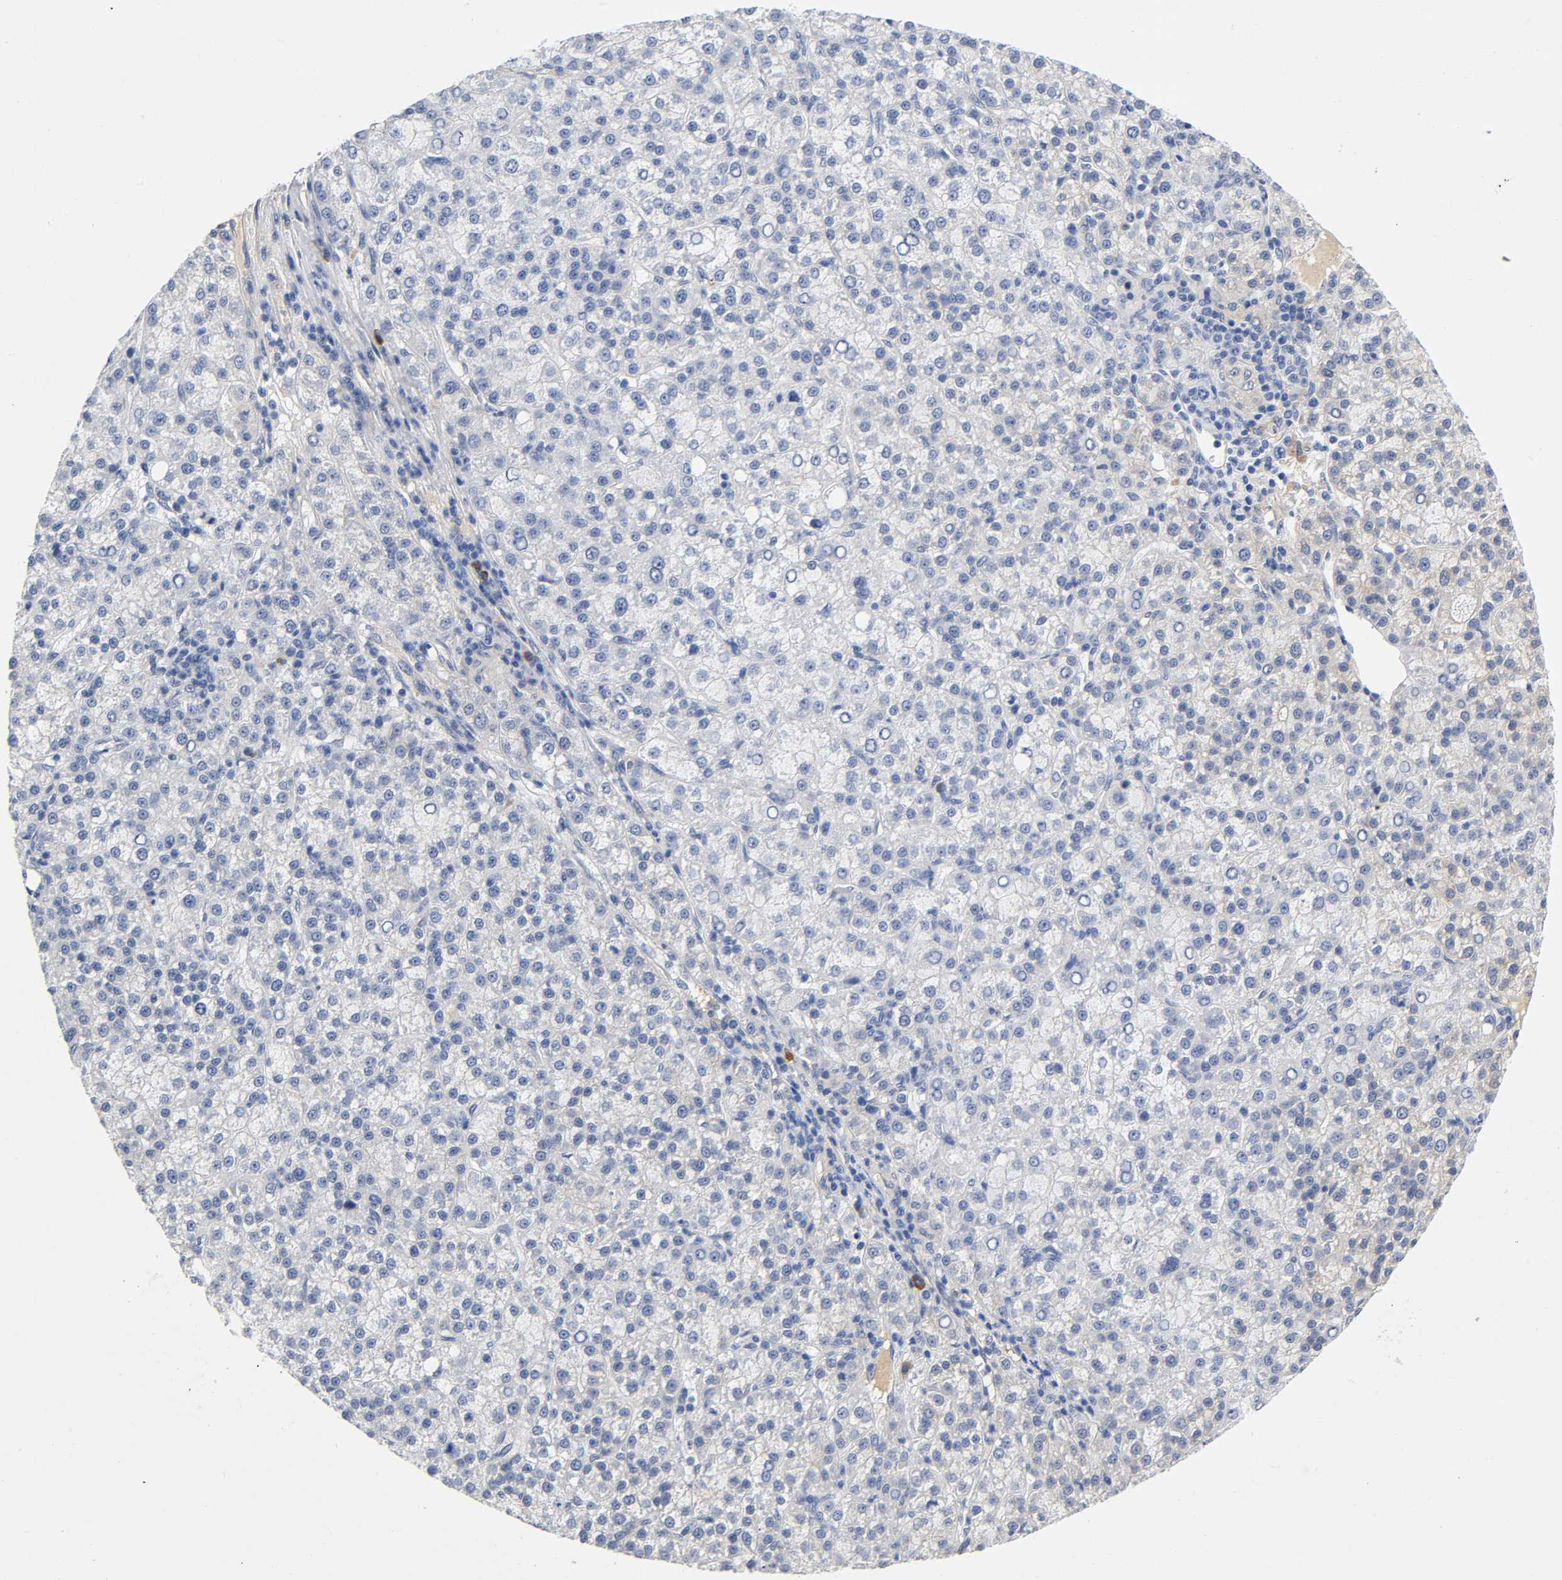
{"staining": {"intensity": "negative", "quantity": "none", "location": "none"}, "tissue": "liver cancer", "cell_type": "Tumor cells", "image_type": "cancer", "snomed": [{"axis": "morphology", "description": "Carcinoma, Hepatocellular, NOS"}, {"axis": "topography", "description": "Liver"}], "caption": "This is an immunohistochemistry (IHC) image of liver cancer. There is no staining in tumor cells.", "gene": "TNC", "patient": {"sex": "female", "age": 58}}